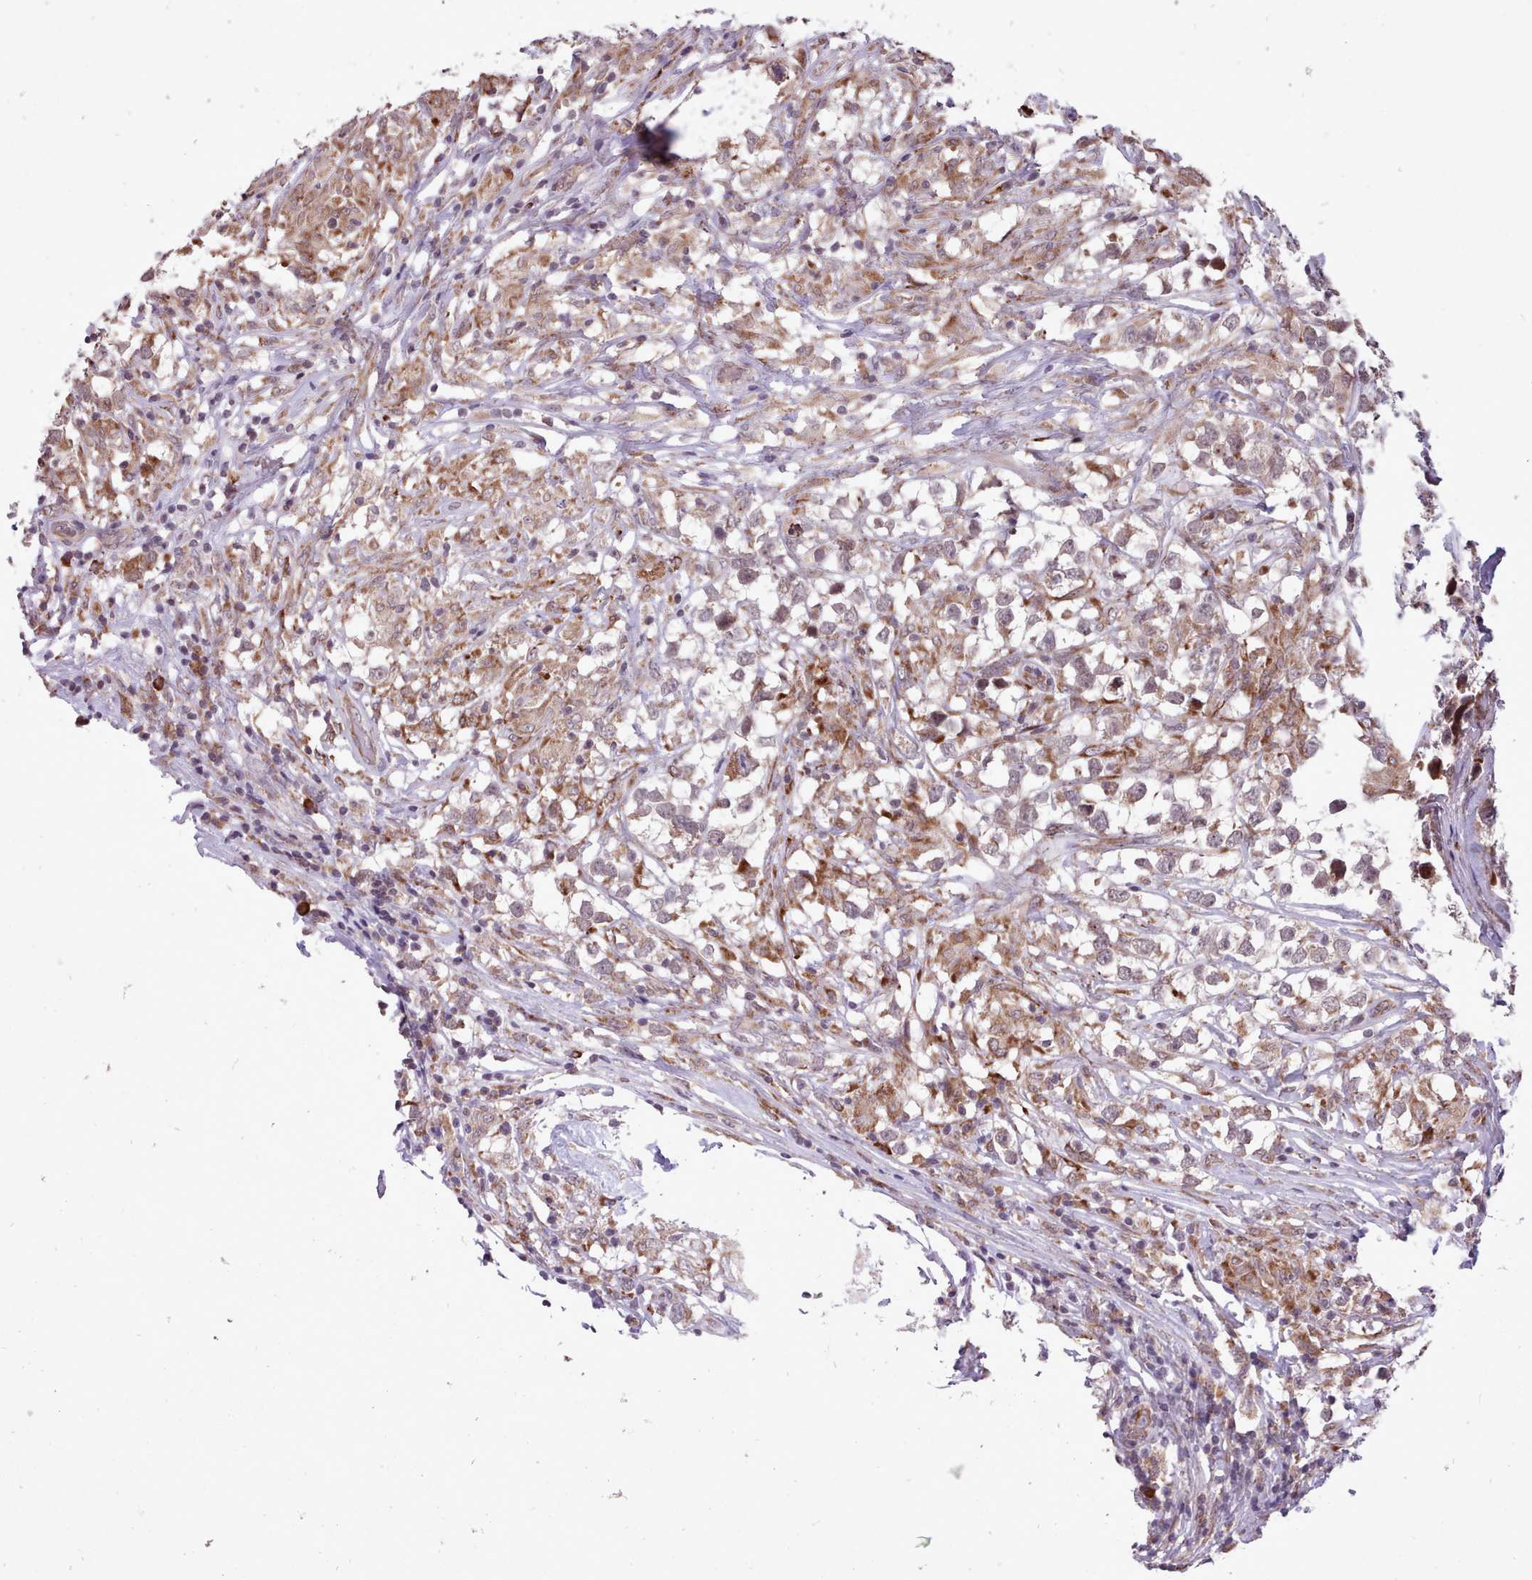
{"staining": {"intensity": "moderate", "quantity": "<25%", "location": "cytoplasmic/membranous"}, "tissue": "testis cancer", "cell_type": "Tumor cells", "image_type": "cancer", "snomed": [{"axis": "morphology", "description": "Seminoma, NOS"}, {"axis": "topography", "description": "Testis"}], "caption": "Moderate cytoplasmic/membranous protein expression is seen in about <25% of tumor cells in seminoma (testis).", "gene": "TTLL3", "patient": {"sex": "male", "age": 46}}